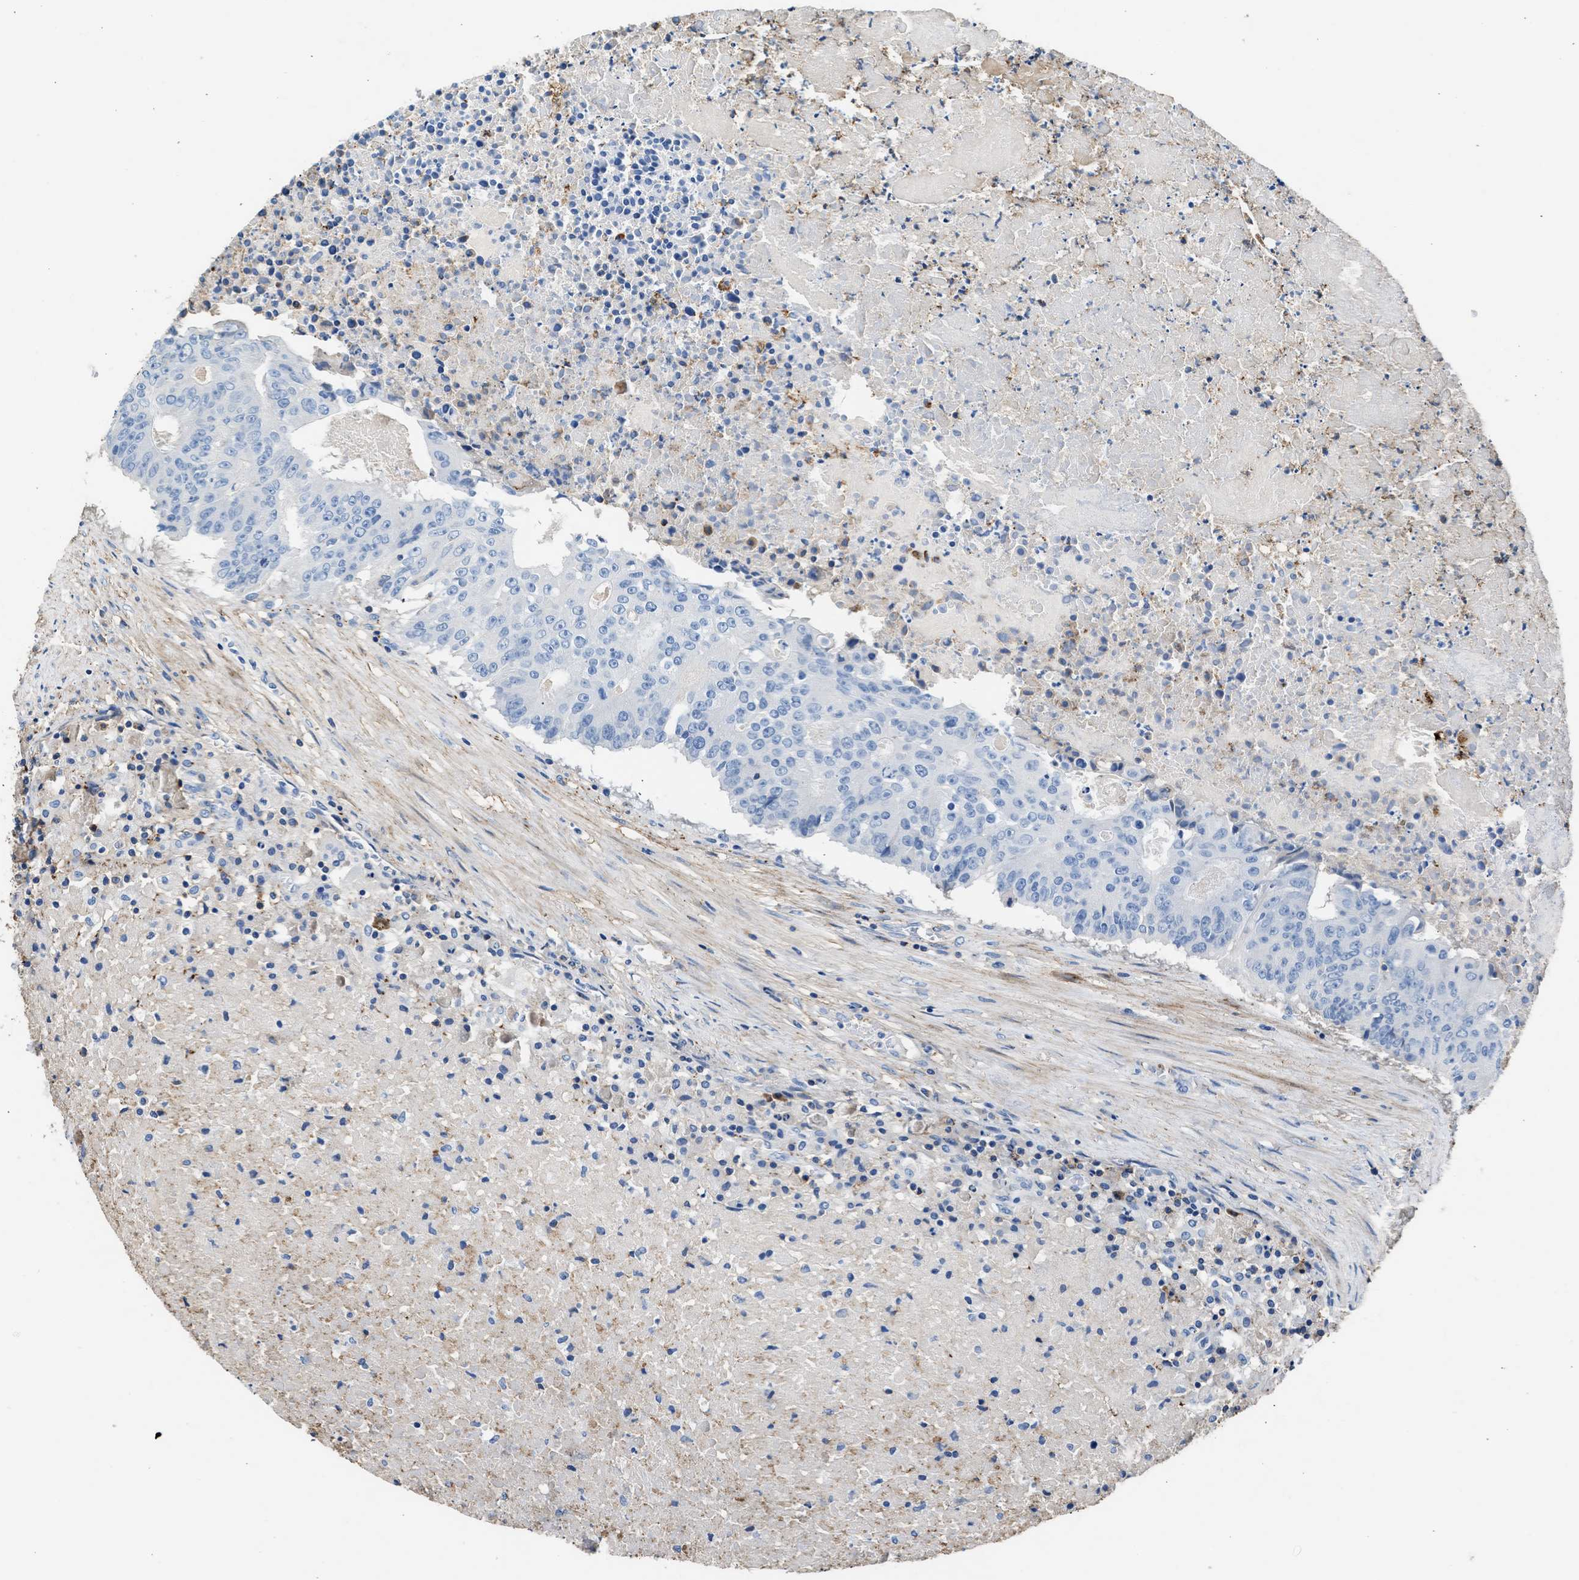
{"staining": {"intensity": "negative", "quantity": "none", "location": "none"}, "tissue": "colorectal cancer", "cell_type": "Tumor cells", "image_type": "cancer", "snomed": [{"axis": "morphology", "description": "Adenocarcinoma, NOS"}, {"axis": "topography", "description": "Colon"}], "caption": "The image demonstrates no staining of tumor cells in colorectal cancer. (DAB immunohistochemistry (IHC) with hematoxylin counter stain).", "gene": "KCNQ4", "patient": {"sex": "male", "age": 87}}